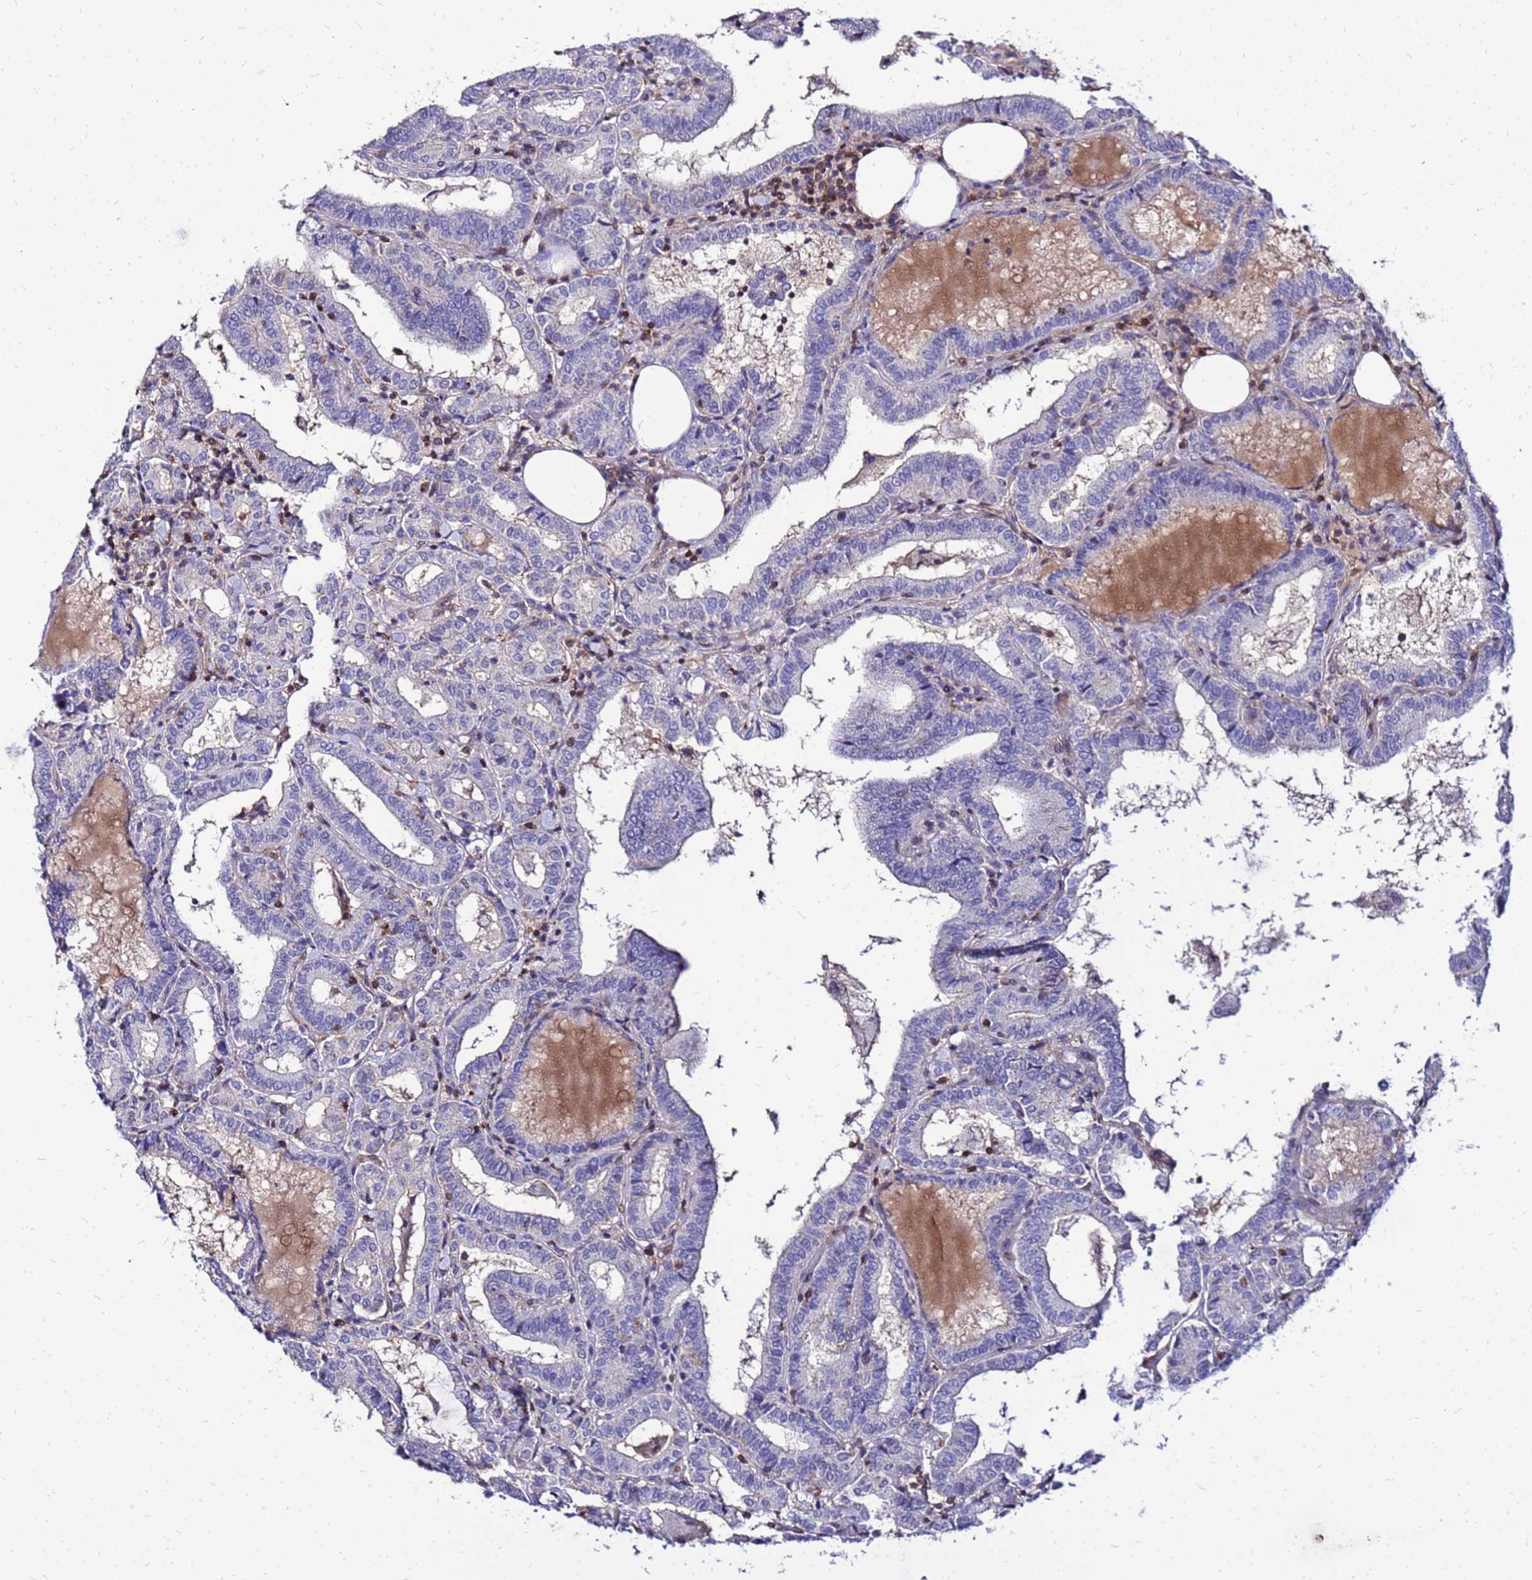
{"staining": {"intensity": "negative", "quantity": "none", "location": "none"}, "tissue": "thyroid cancer", "cell_type": "Tumor cells", "image_type": "cancer", "snomed": [{"axis": "morphology", "description": "Papillary adenocarcinoma, NOS"}, {"axis": "topography", "description": "Thyroid gland"}], "caption": "This is an IHC micrograph of human thyroid cancer. There is no positivity in tumor cells.", "gene": "DBNDD2", "patient": {"sex": "female", "age": 72}}